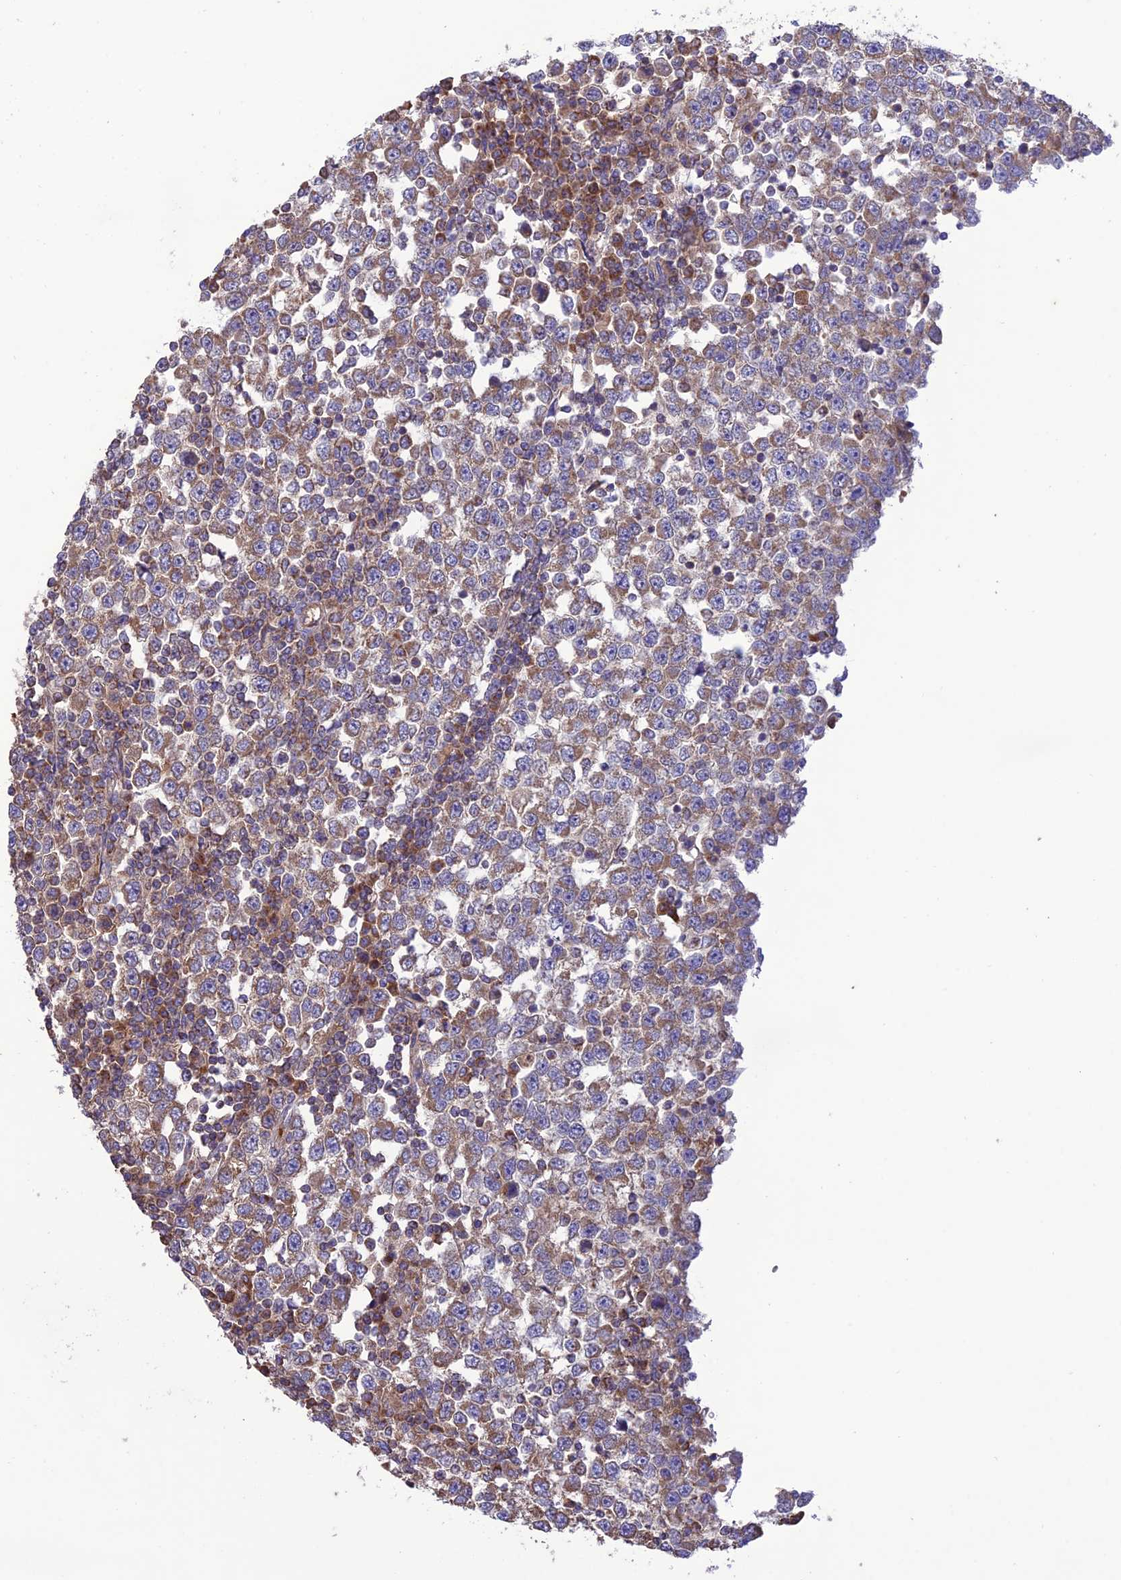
{"staining": {"intensity": "moderate", "quantity": "25%-75%", "location": "cytoplasmic/membranous"}, "tissue": "testis cancer", "cell_type": "Tumor cells", "image_type": "cancer", "snomed": [{"axis": "morphology", "description": "Seminoma, NOS"}, {"axis": "topography", "description": "Testis"}], "caption": "Immunohistochemical staining of human testis cancer demonstrates medium levels of moderate cytoplasmic/membranous protein staining in about 25%-75% of tumor cells.", "gene": "NDUFAF1", "patient": {"sex": "male", "age": 65}}